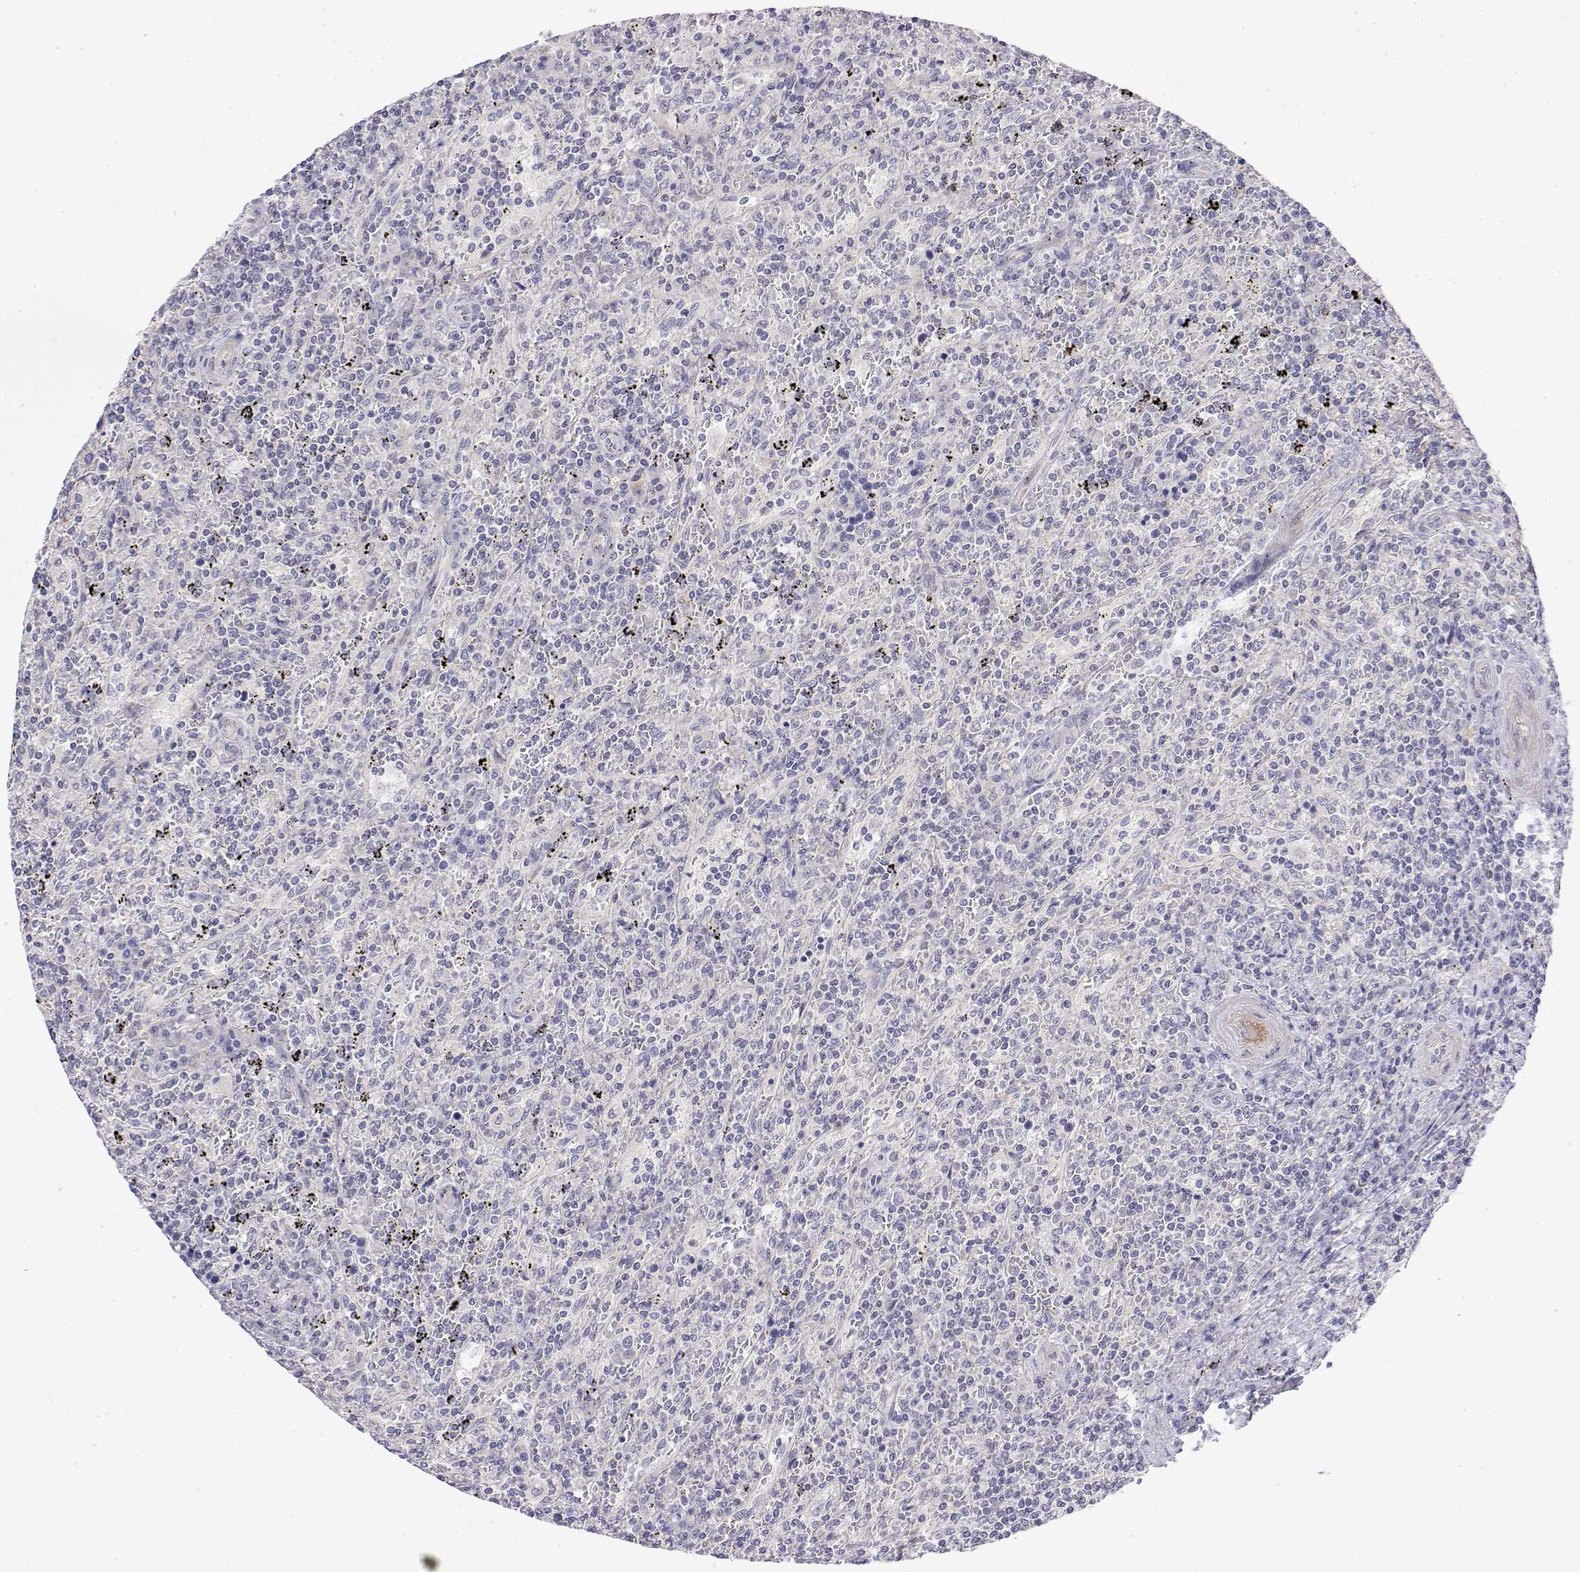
{"staining": {"intensity": "negative", "quantity": "none", "location": "none"}, "tissue": "lymphoma", "cell_type": "Tumor cells", "image_type": "cancer", "snomed": [{"axis": "morphology", "description": "Malignant lymphoma, non-Hodgkin's type, Low grade"}, {"axis": "topography", "description": "Spleen"}], "caption": "Image shows no protein positivity in tumor cells of malignant lymphoma, non-Hodgkin's type (low-grade) tissue. (DAB IHC visualized using brightfield microscopy, high magnification).", "gene": "GGACT", "patient": {"sex": "male", "age": 62}}